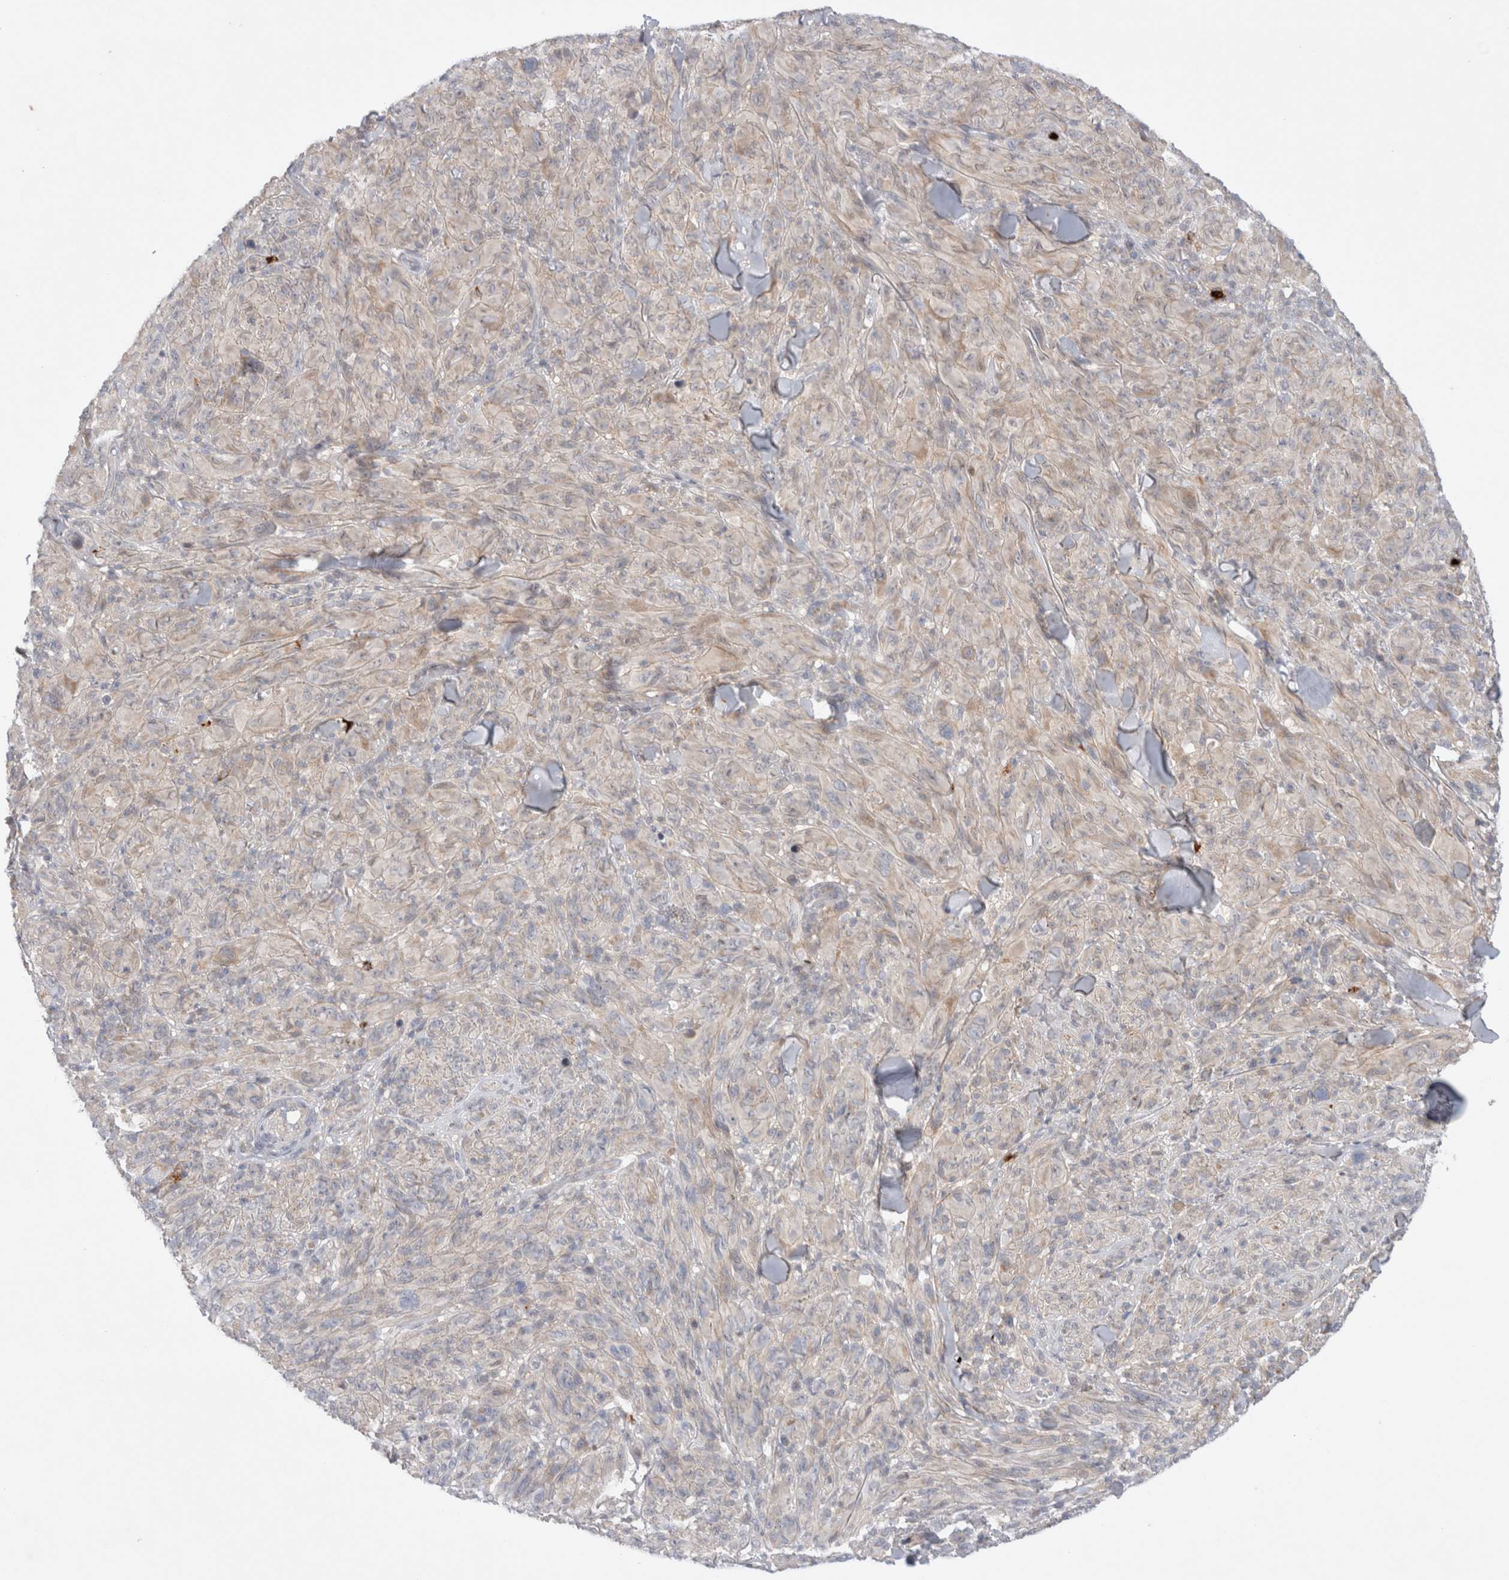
{"staining": {"intensity": "negative", "quantity": "none", "location": "none"}, "tissue": "melanoma", "cell_type": "Tumor cells", "image_type": "cancer", "snomed": [{"axis": "morphology", "description": "Malignant melanoma, NOS"}, {"axis": "topography", "description": "Skin of head"}], "caption": "This is an immunohistochemistry micrograph of malignant melanoma. There is no positivity in tumor cells.", "gene": "GSDMB", "patient": {"sex": "male", "age": 96}}